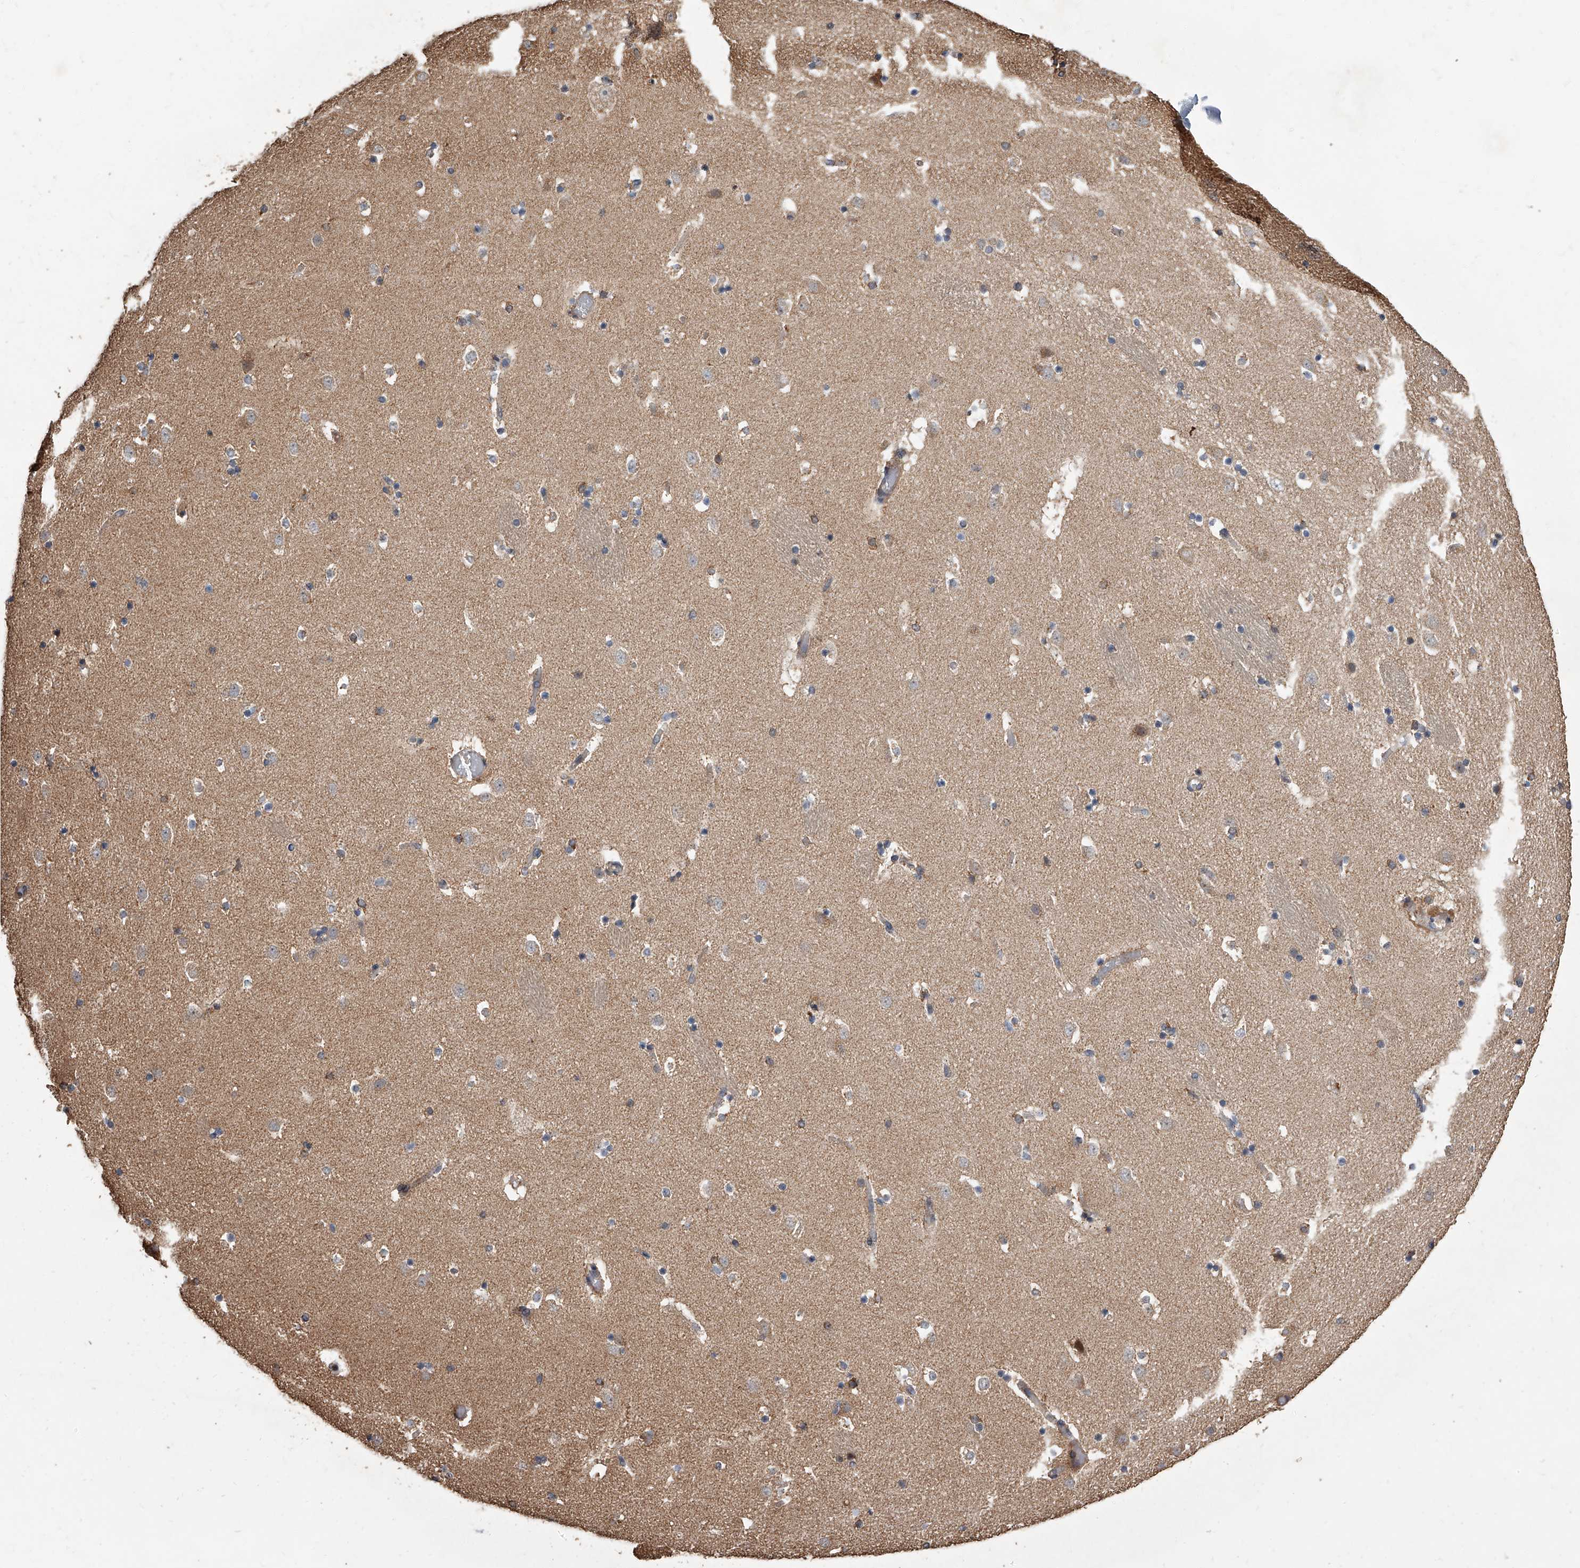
{"staining": {"intensity": "moderate", "quantity": "<25%", "location": "cytoplasmic/membranous"}, "tissue": "caudate", "cell_type": "Glial cells", "image_type": "normal", "snomed": [{"axis": "morphology", "description": "Normal tissue, NOS"}, {"axis": "topography", "description": "Lateral ventricle wall"}], "caption": "The histopathology image demonstrates immunohistochemical staining of unremarkable caudate. There is moderate cytoplasmic/membranous positivity is identified in about <25% of glial cells.", "gene": "LTV1", "patient": {"sex": "male", "age": 45}}